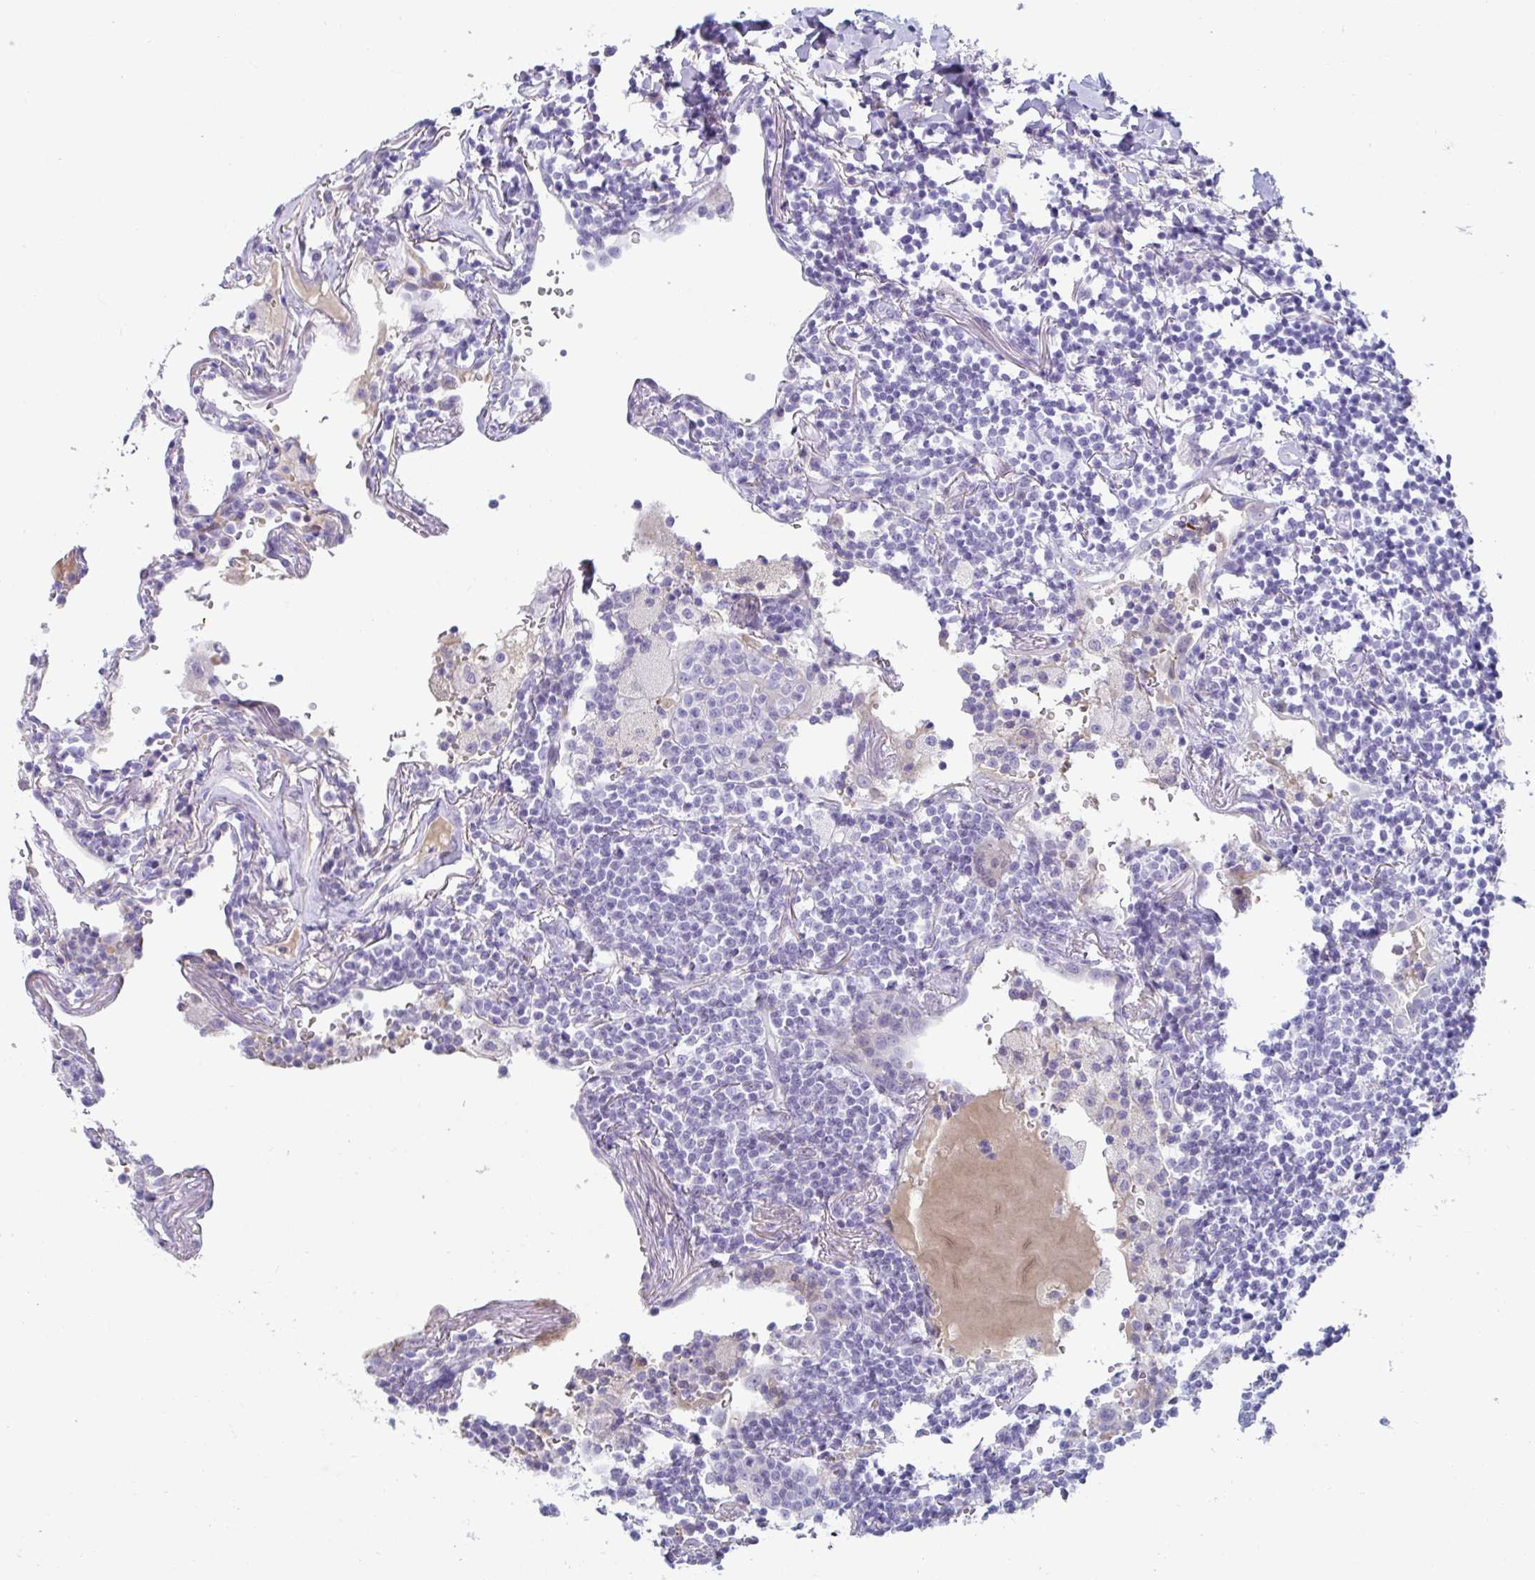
{"staining": {"intensity": "negative", "quantity": "none", "location": "none"}, "tissue": "lymphoma", "cell_type": "Tumor cells", "image_type": "cancer", "snomed": [{"axis": "morphology", "description": "Malignant lymphoma, non-Hodgkin's type, Low grade"}, {"axis": "topography", "description": "Lung"}], "caption": "Tumor cells are negative for brown protein staining in malignant lymphoma, non-Hodgkin's type (low-grade).", "gene": "NPY", "patient": {"sex": "female", "age": 71}}